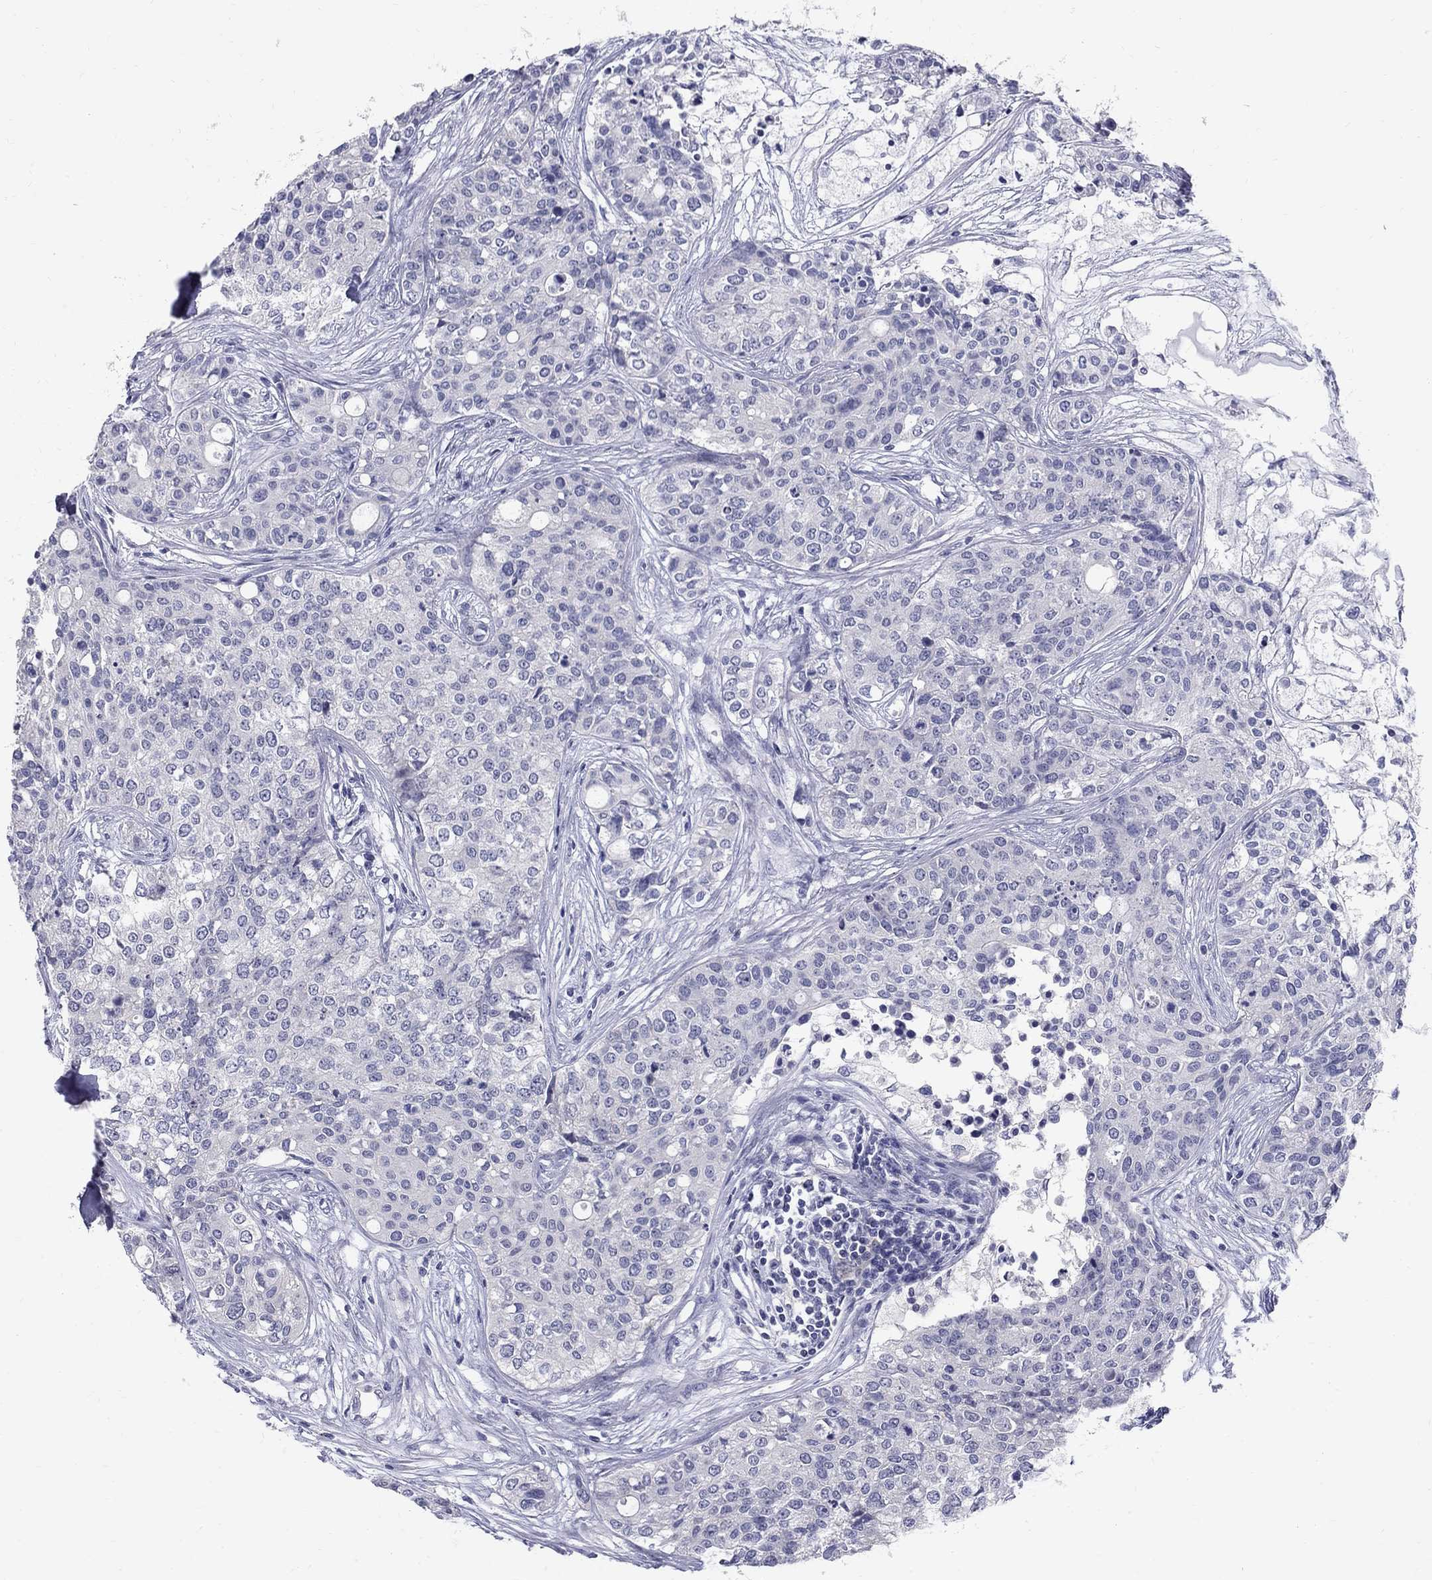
{"staining": {"intensity": "negative", "quantity": "none", "location": "none"}, "tissue": "carcinoid", "cell_type": "Tumor cells", "image_type": "cancer", "snomed": [{"axis": "morphology", "description": "Carcinoid, malignant, NOS"}, {"axis": "topography", "description": "Colon"}], "caption": "DAB immunohistochemical staining of human carcinoid (malignant) demonstrates no significant staining in tumor cells.", "gene": "TP53TG5", "patient": {"sex": "male", "age": 81}}